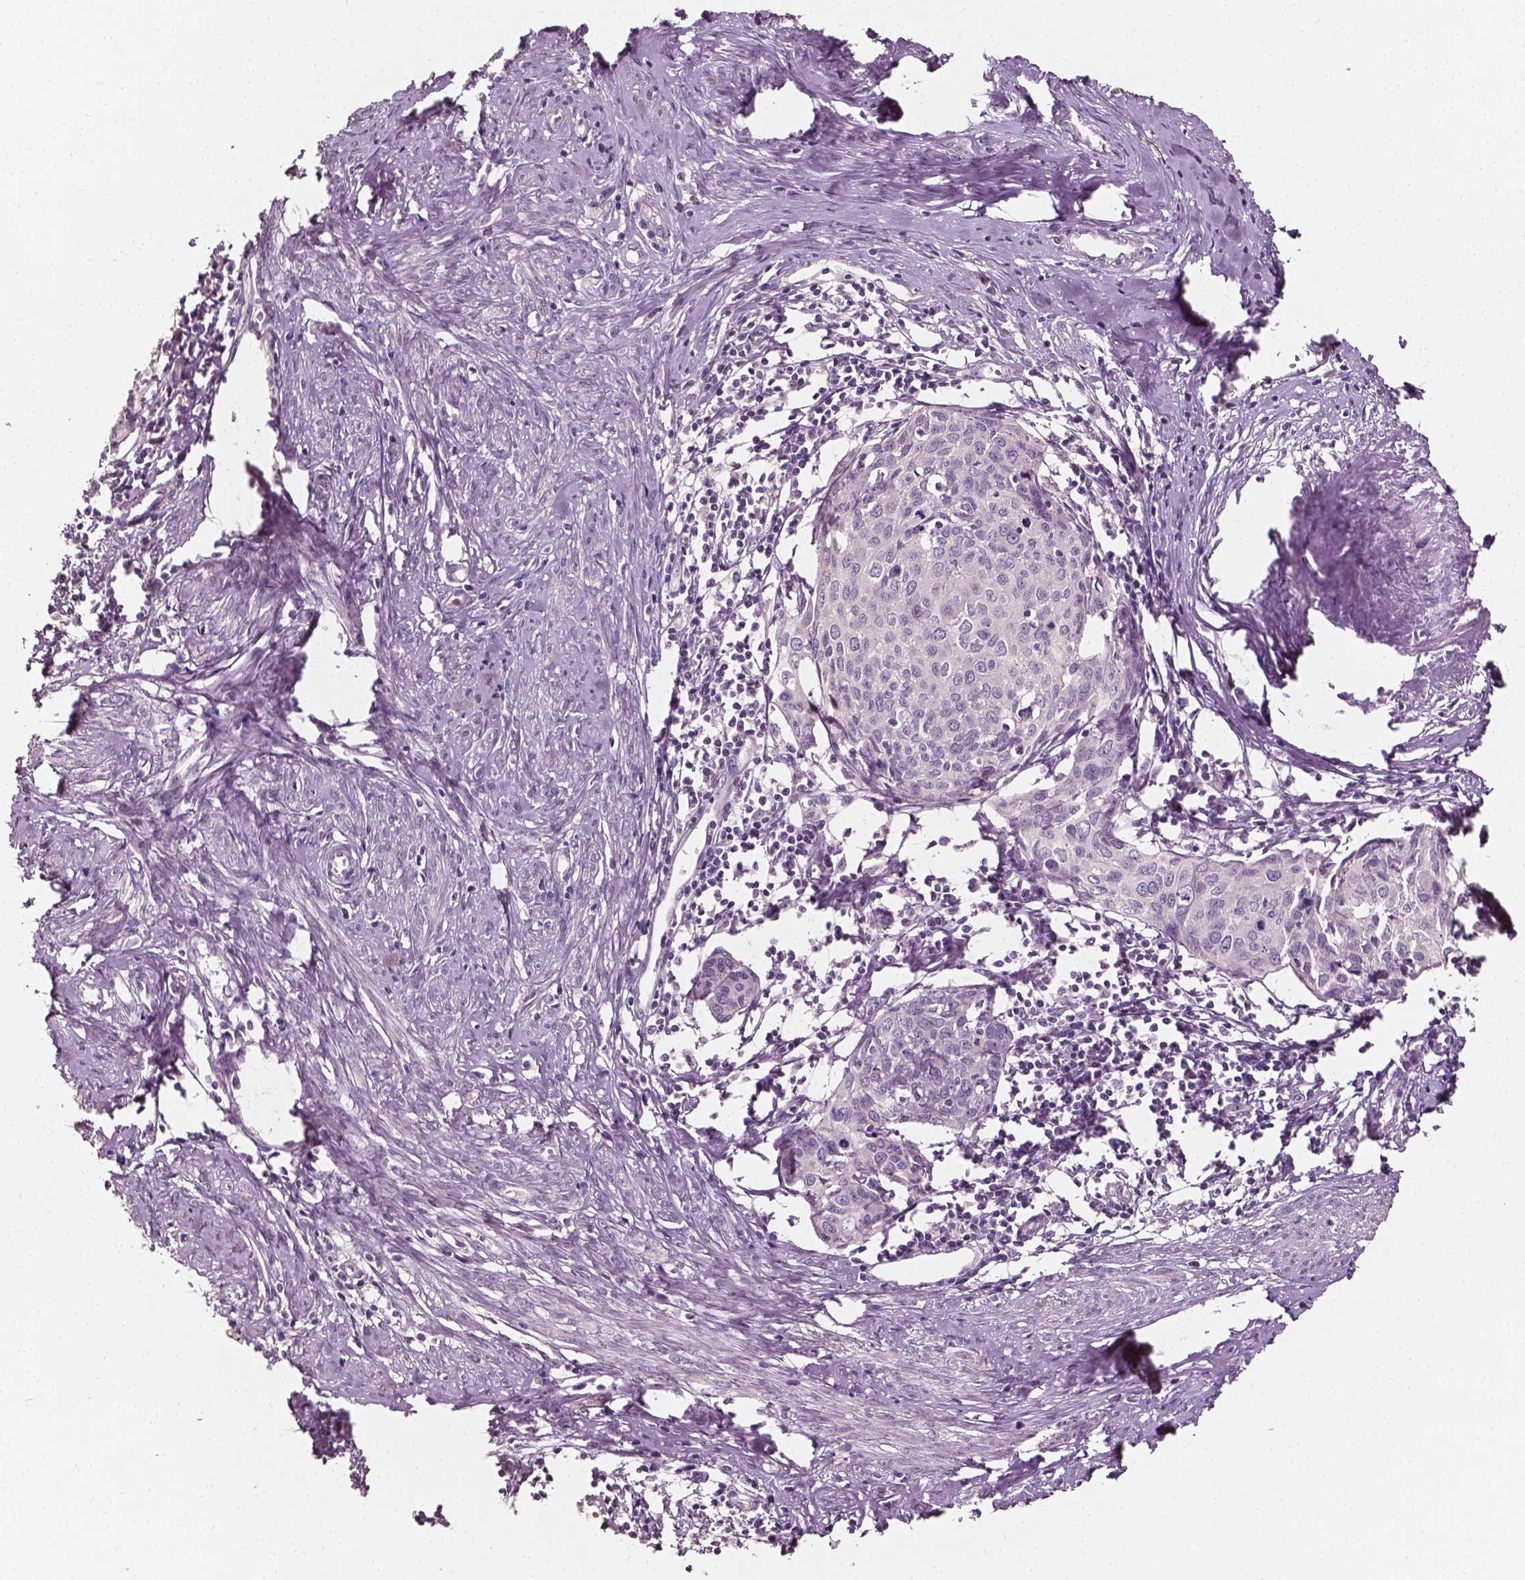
{"staining": {"intensity": "negative", "quantity": "none", "location": "none"}, "tissue": "cervical cancer", "cell_type": "Tumor cells", "image_type": "cancer", "snomed": [{"axis": "morphology", "description": "Squamous cell carcinoma, NOS"}, {"axis": "topography", "description": "Cervix"}], "caption": "Tumor cells show no significant protein positivity in cervical cancer.", "gene": "PLA2R1", "patient": {"sex": "female", "age": 62}}